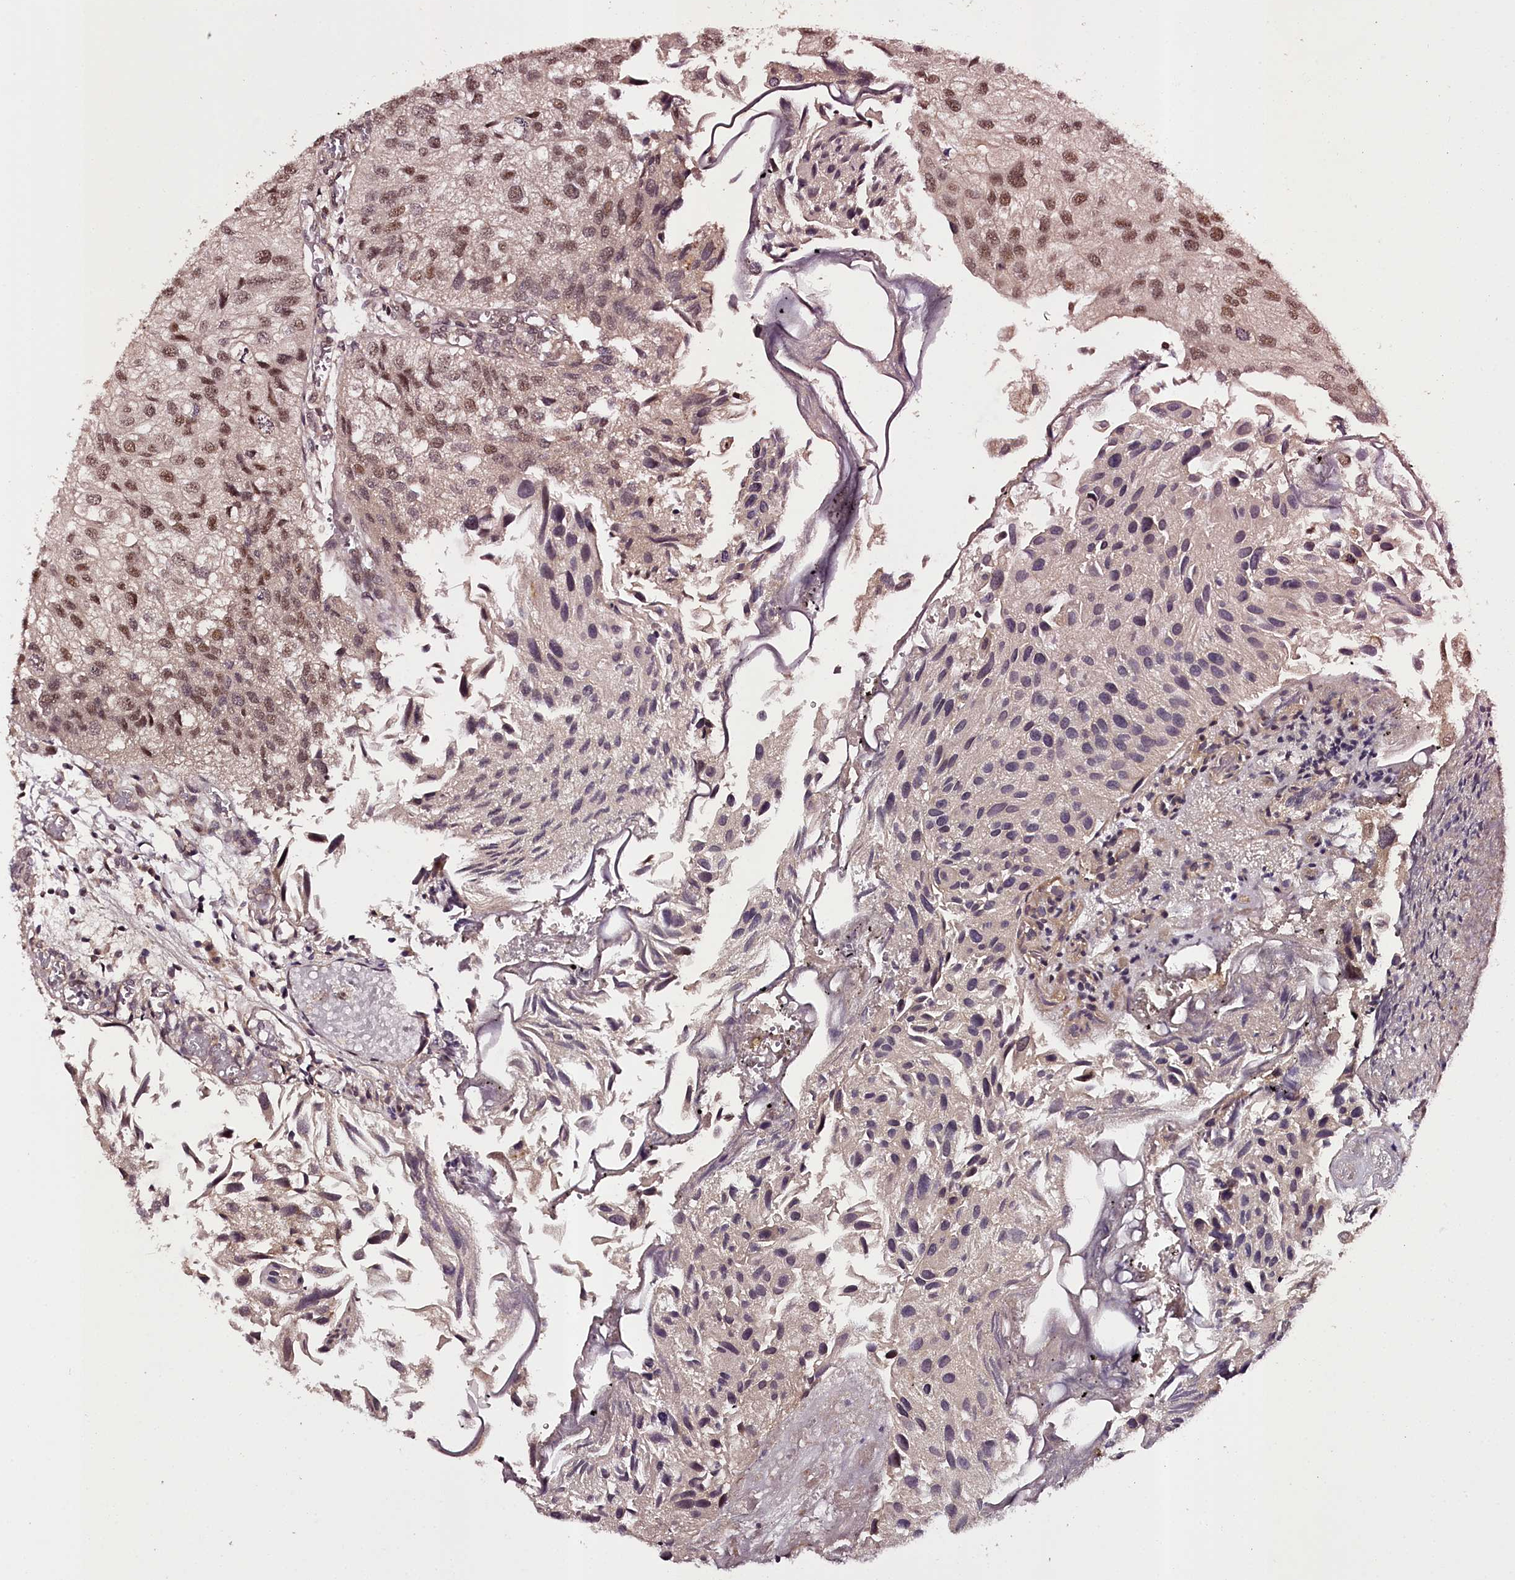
{"staining": {"intensity": "moderate", "quantity": ">75%", "location": "nuclear"}, "tissue": "urothelial cancer", "cell_type": "Tumor cells", "image_type": "cancer", "snomed": [{"axis": "morphology", "description": "Urothelial carcinoma, Low grade"}, {"axis": "topography", "description": "Urinary bladder"}], "caption": "An immunohistochemistry (IHC) histopathology image of neoplastic tissue is shown. Protein staining in brown labels moderate nuclear positivity in urothelial carcinoma (low-grade) within tumor cells.", "gene": "MAML3", "patient": {"sex": "female", "age": 89}}